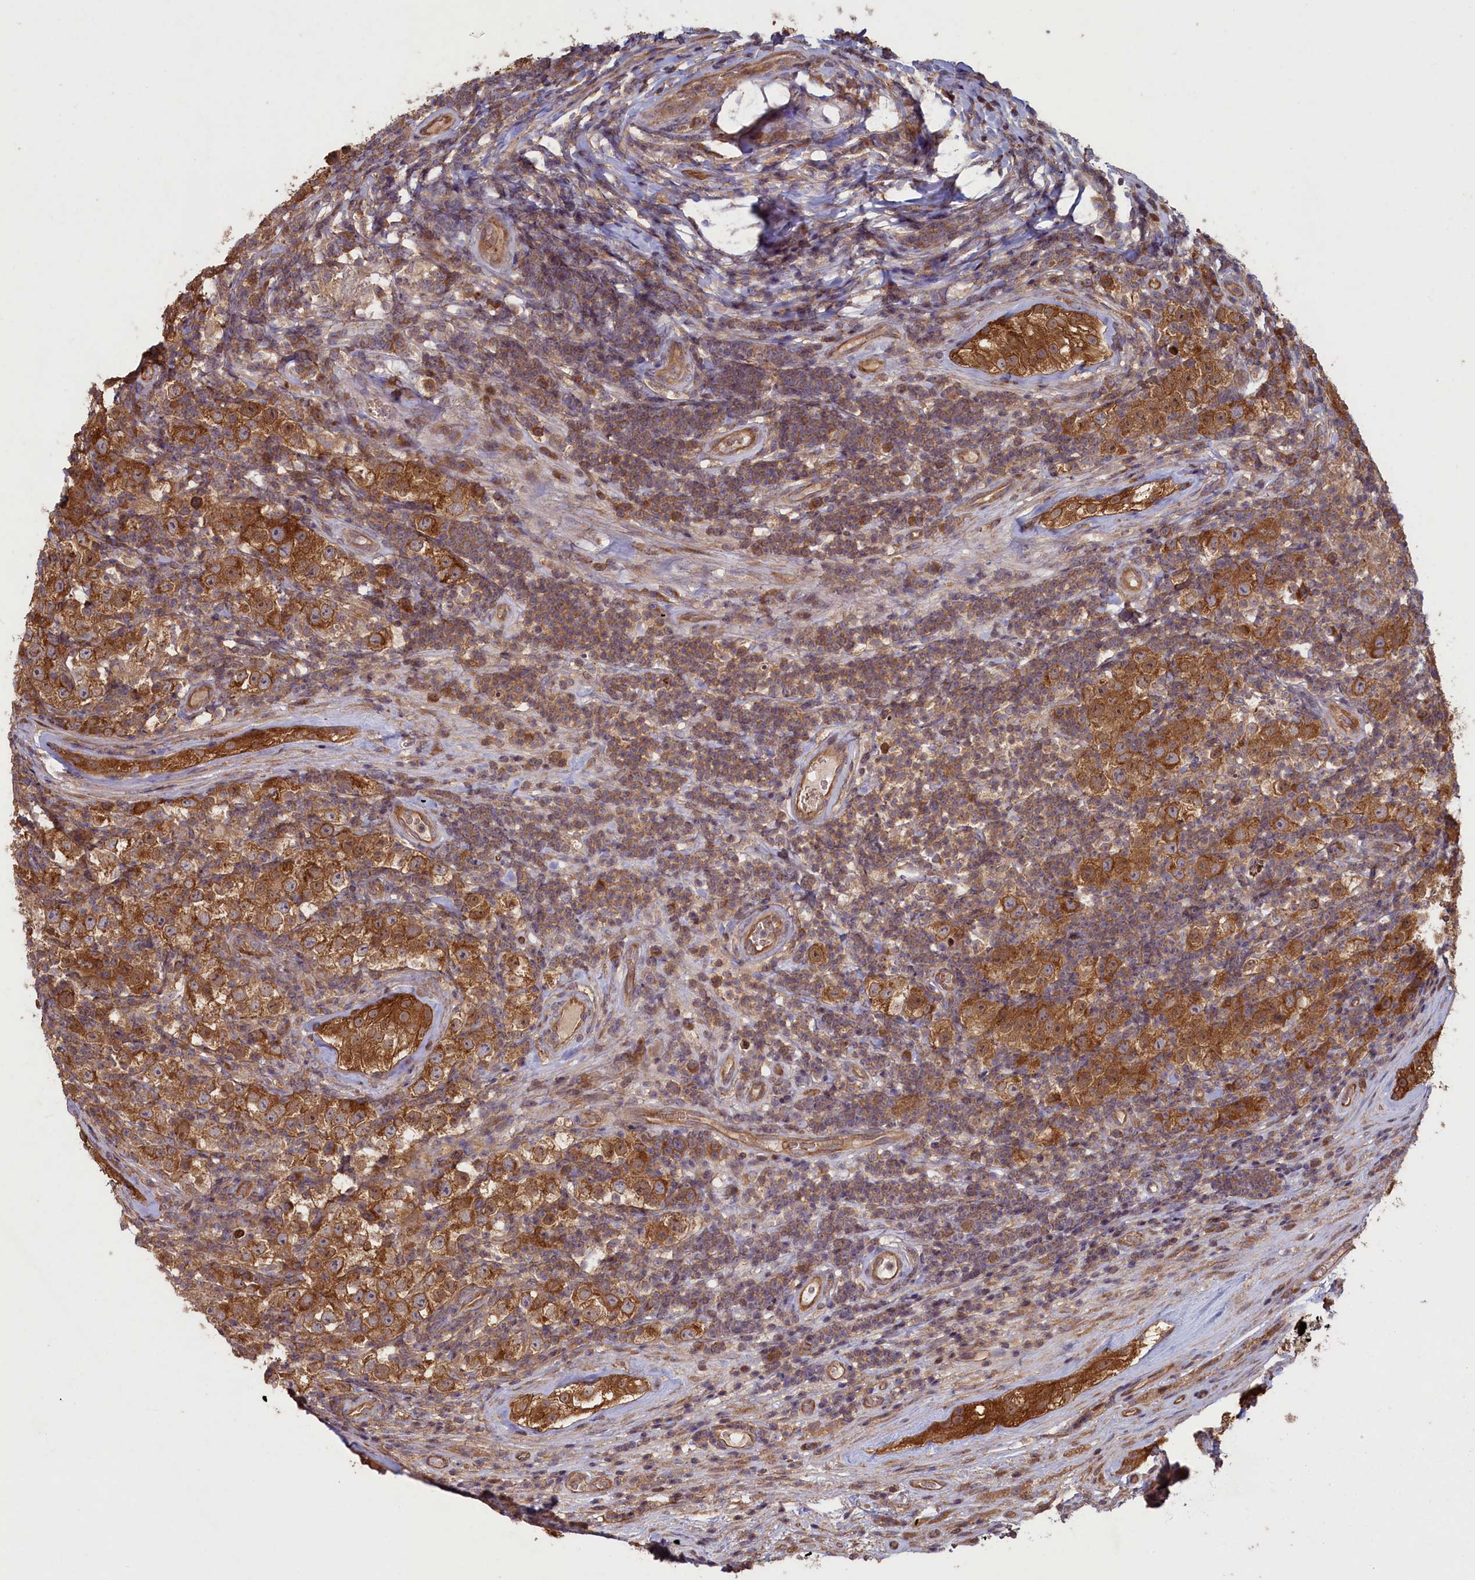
{"staining": {"intensity": "moderate", "quantity": ">75%", "location": "cytoplasmic/membranous"}, "tissue": "testis cancer", "cell_type": "Tumor cells", "image_type": "cancer", "snomed": [{"axis": "morphology", "description": "Normal tissue, NOS"}, {"axis": "morphology", "description": "Urothelial carcinoma, High grade"}, {"axis": "morphology", "description": "Seminoma, NOS"}, {"axis": "morphology", "description": "Carcinoma, Embryonal, NOS"}, {"axis": "topography", "description": "Urinary bladder"}, {"axis": "topography", "description": "Testis"}], "caption": "This is a histology image of IHC staining of seminoma (testis), which shows moderate positivity in the cytoplasmic/membranous of tumor cells.", "gene": "CIAO2B", "patient": {"sex": "male", "age": 41}}